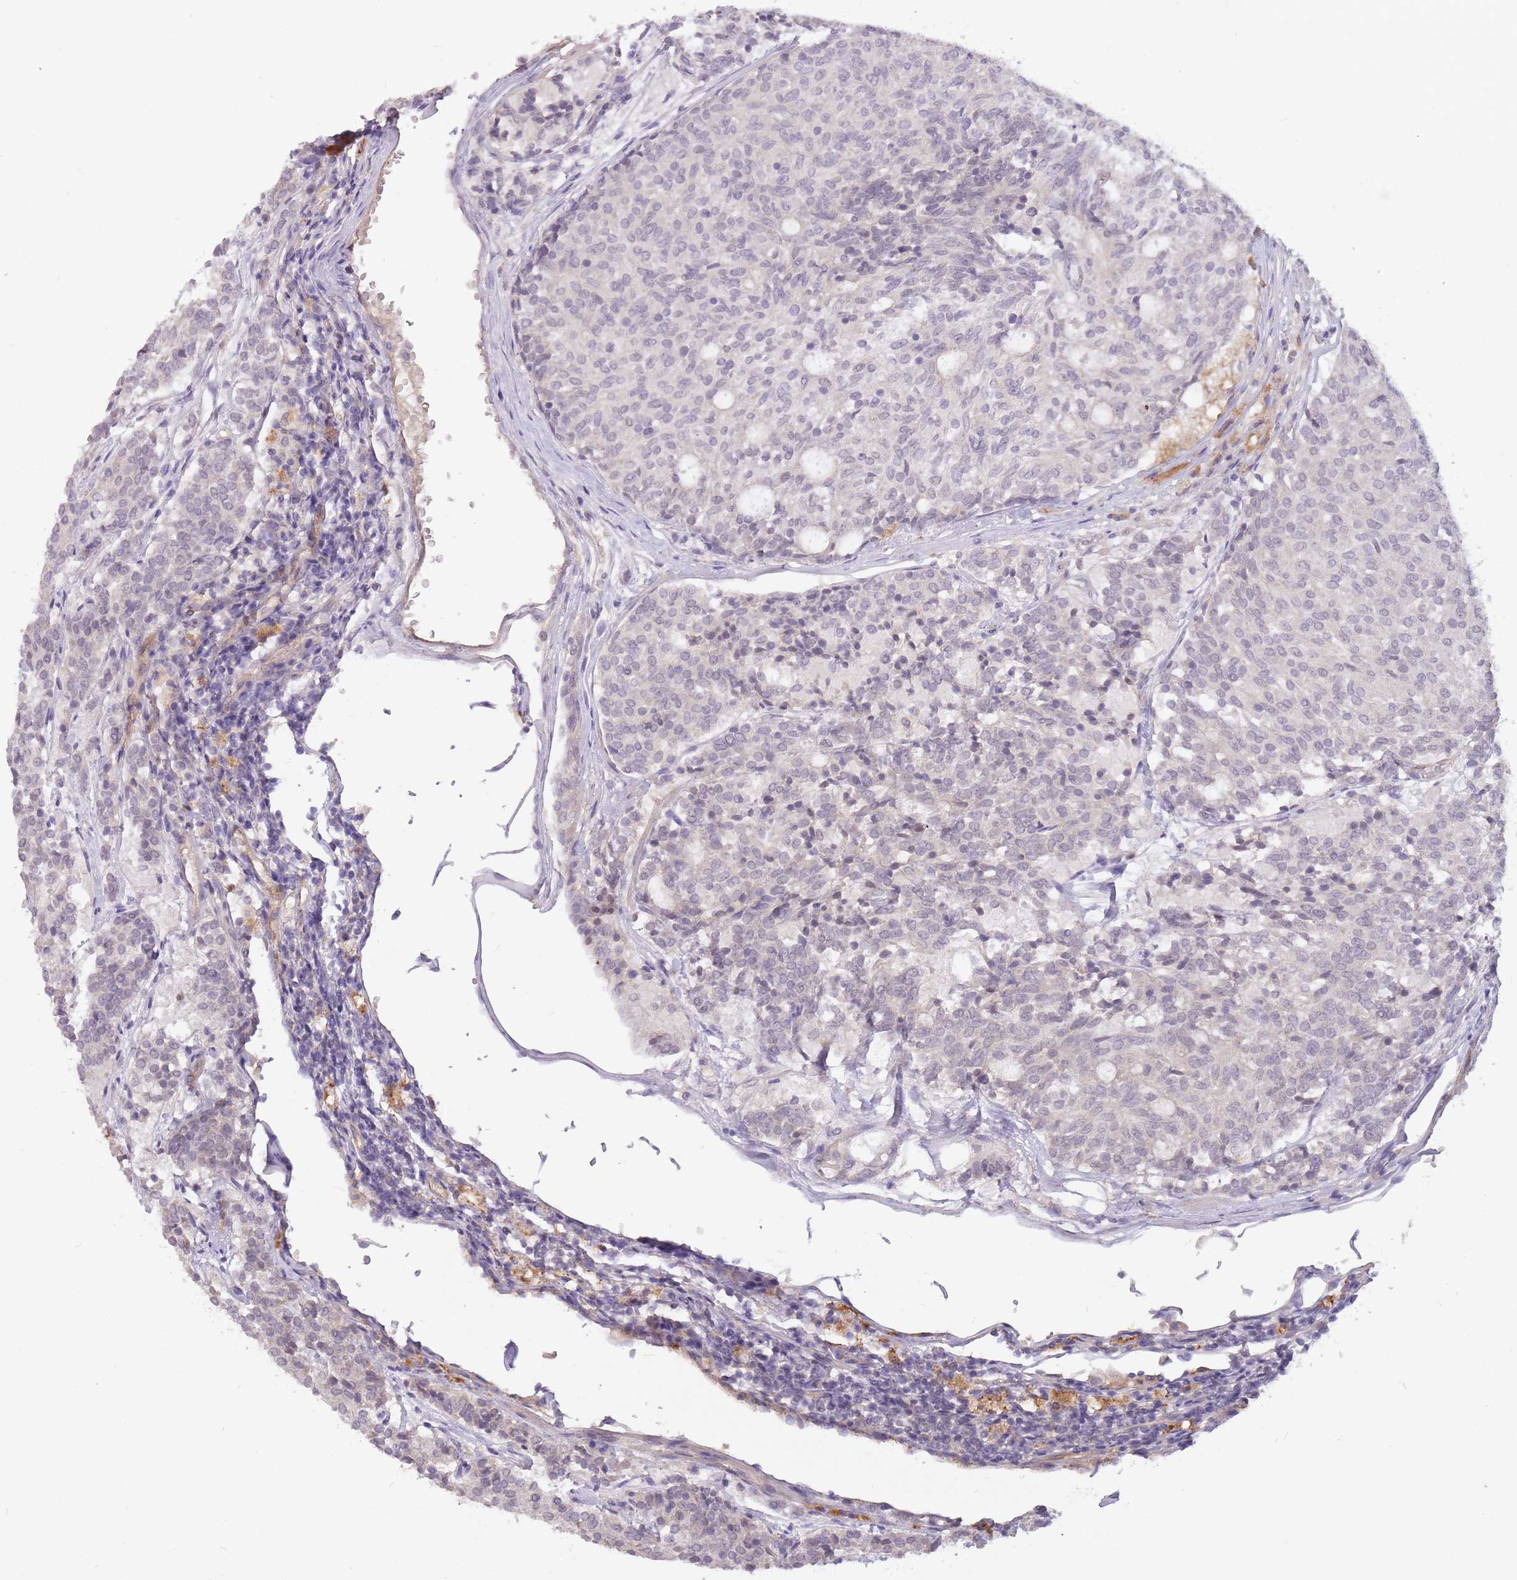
{"staining": {"intensity": "negative", "quantity": "none", "location": "none"}, "tissue": "carcinoid", "cell_type": "Tumor cells", "image_type": "cancer", "snomed": [{"axis": "morphology", "description": "Carcinoid, malignant, NOS"}, {"axis": "topography", "description": "Pancreas"}], "caption": "A histopathology image of carcinoid stained for a protein shows no brown staining in tumor cells.", "gene": "LRATD2", "patient": {"sex": "female", "age": 54}}